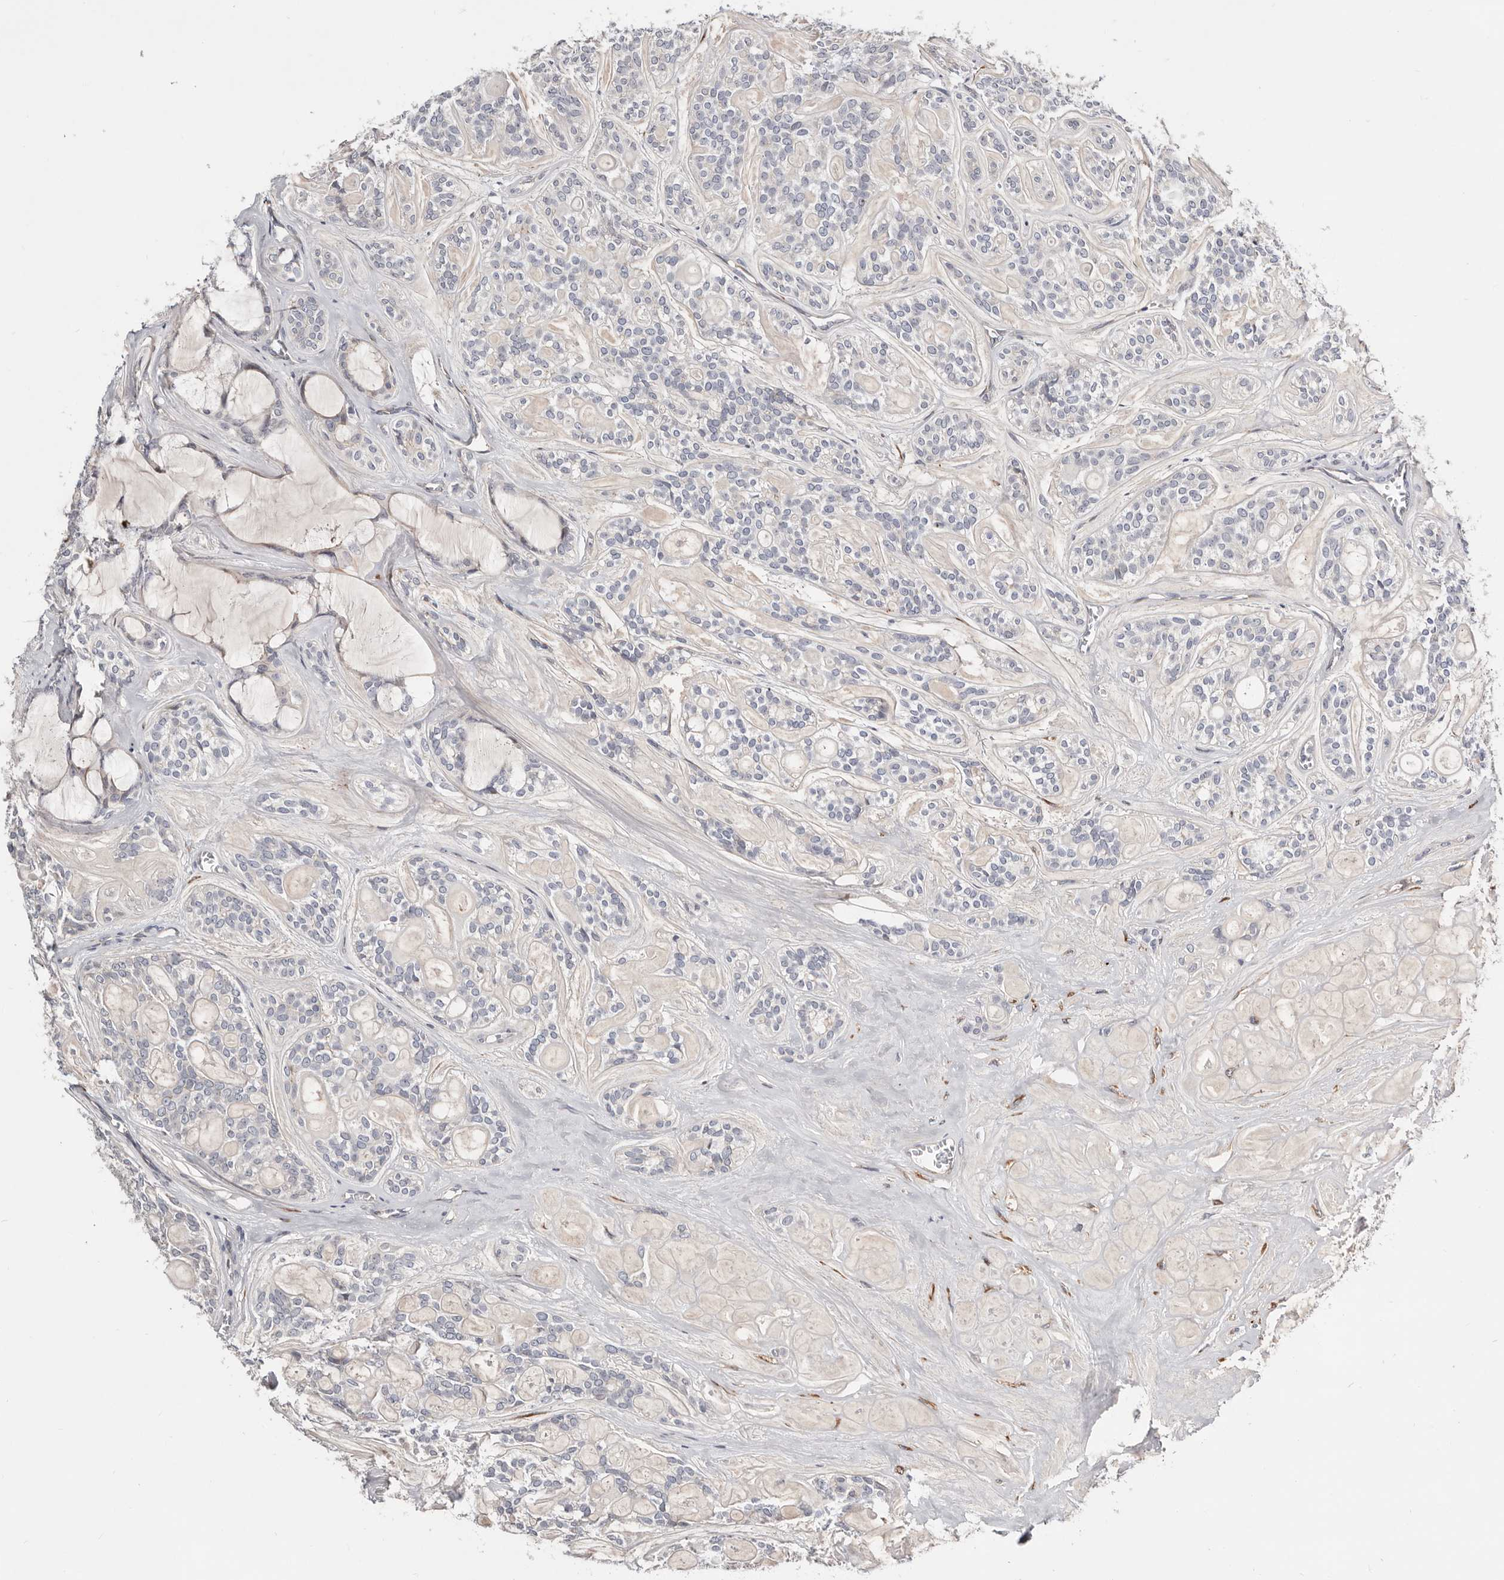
{"staining": {"intensity": "negative", "quantity": "none", "location": "none"}, "tissue": "head and neck cancer", "cell_type": "Tumor cells", "image_type": "cancer", "snomed": [{"axis": "morphology", "description": "Adenocarcinoma, NOS"}, {"axis": "topography", "description": "Head-Neck"}], "caption": "This micrograph is of adenocarcinoma (head and neck) stained with IHC to label a protein in brown with the nuclei are counter-stained blue. There is no staining in tumor cells. The staining is performed using DAB (3,3'-diaminobenzidine) brown chromogen with nuclei counter-stained in using hematoxylin.", "gene": "USH1C", "patient": {"sex": "male", "age": 66}}